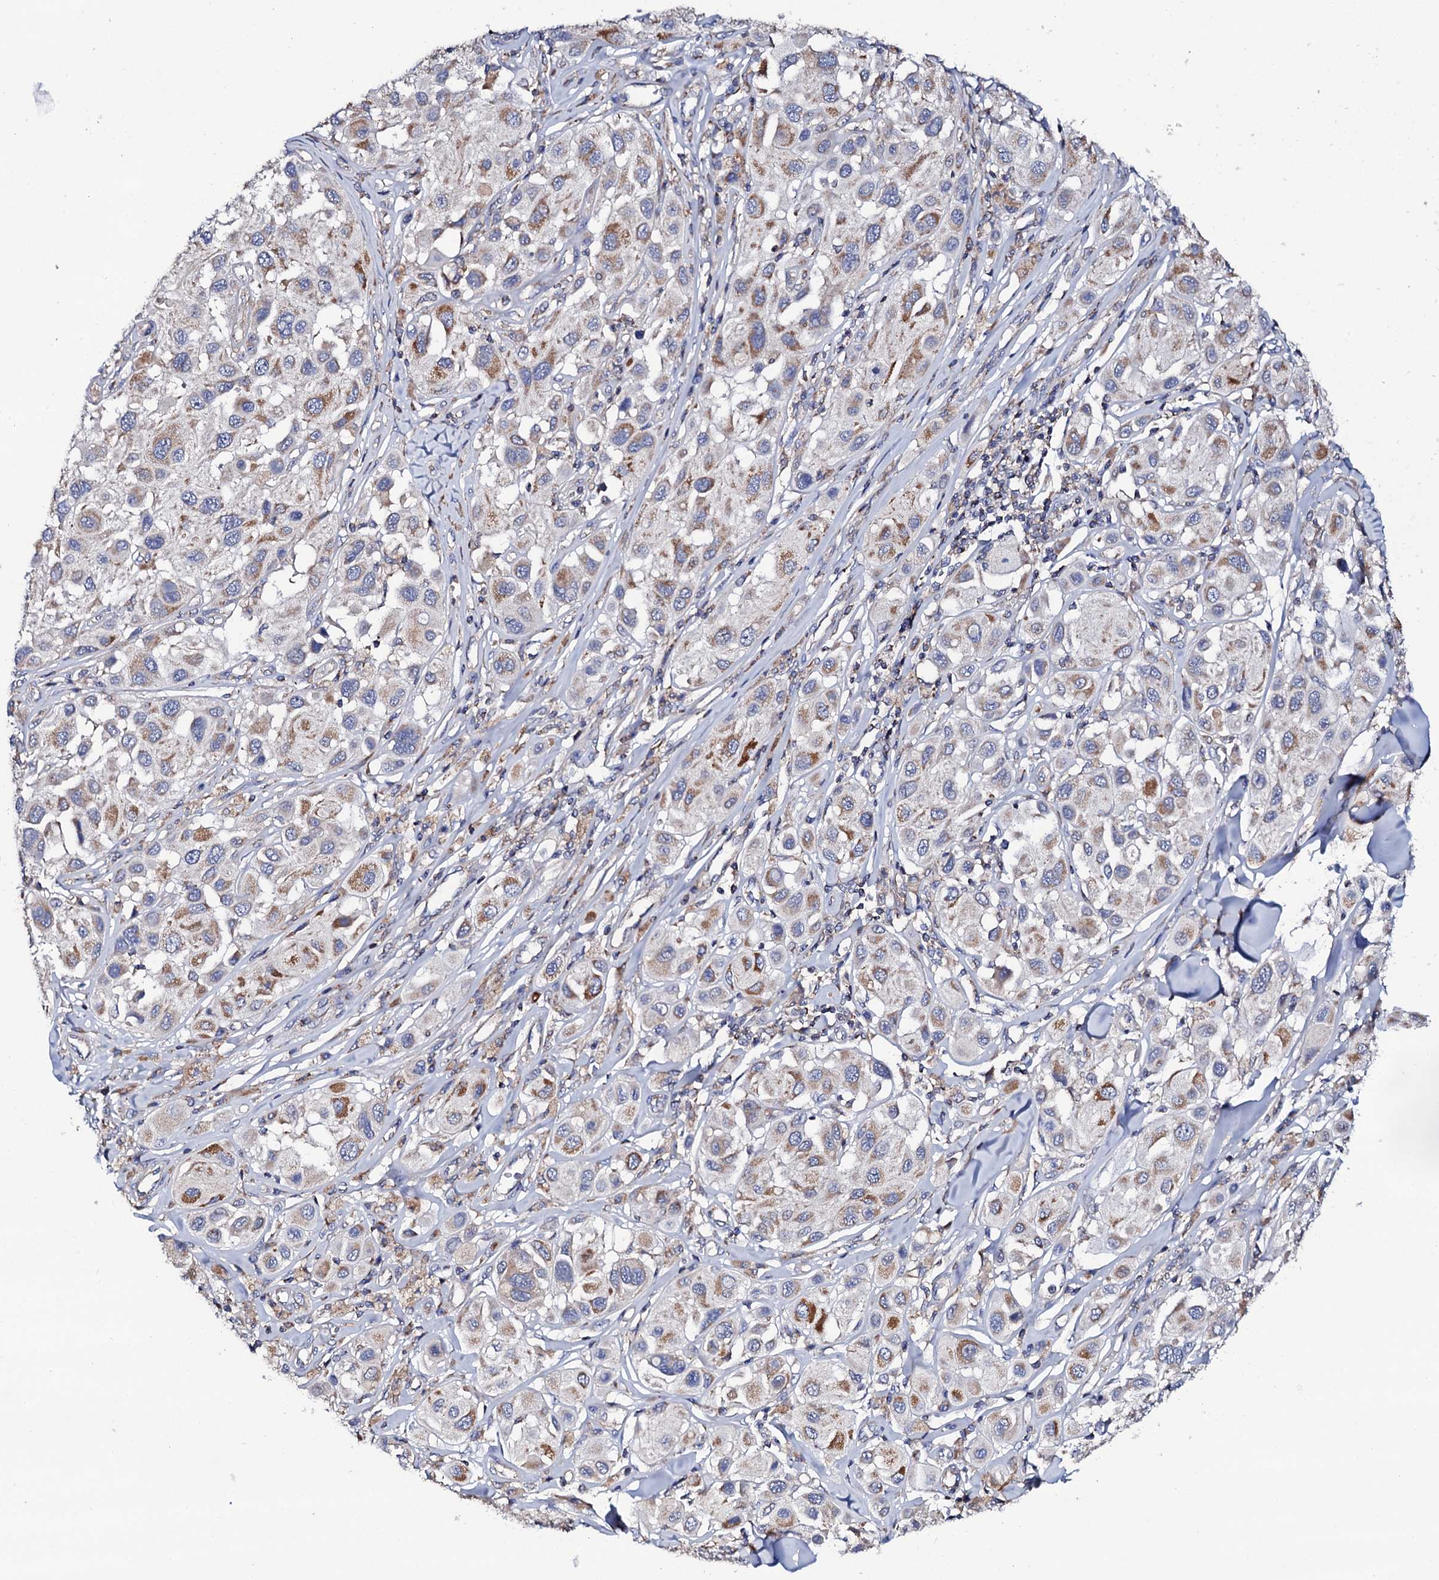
{"staining": {"intensity": "moderate", "quantity": "25%-75%", "location": "cytoplasmic/membranous"}, "tissue": "melanoma", "cell_type": "Tumor cells", "image_type": "cancer", "snomed": [{"axis": "morphology", "description": "Malignant melanoma, Metastatic site"}, {"axis": "topography", "description": "Skin"}], "caption": "A high-resolution image shows immunohistochemistry (IHC) staining of melanoma, which exhibits moderate cytoplasmic/membranous expression in about 25%-75% of tumor cells. The protein of interest is stained brown, and the nuclei are stained in blue (DAB IHC with brightfield microscopy, high magnification).", "gene": "TCAF2", "patient": {"sex": "male", "age": 41}}